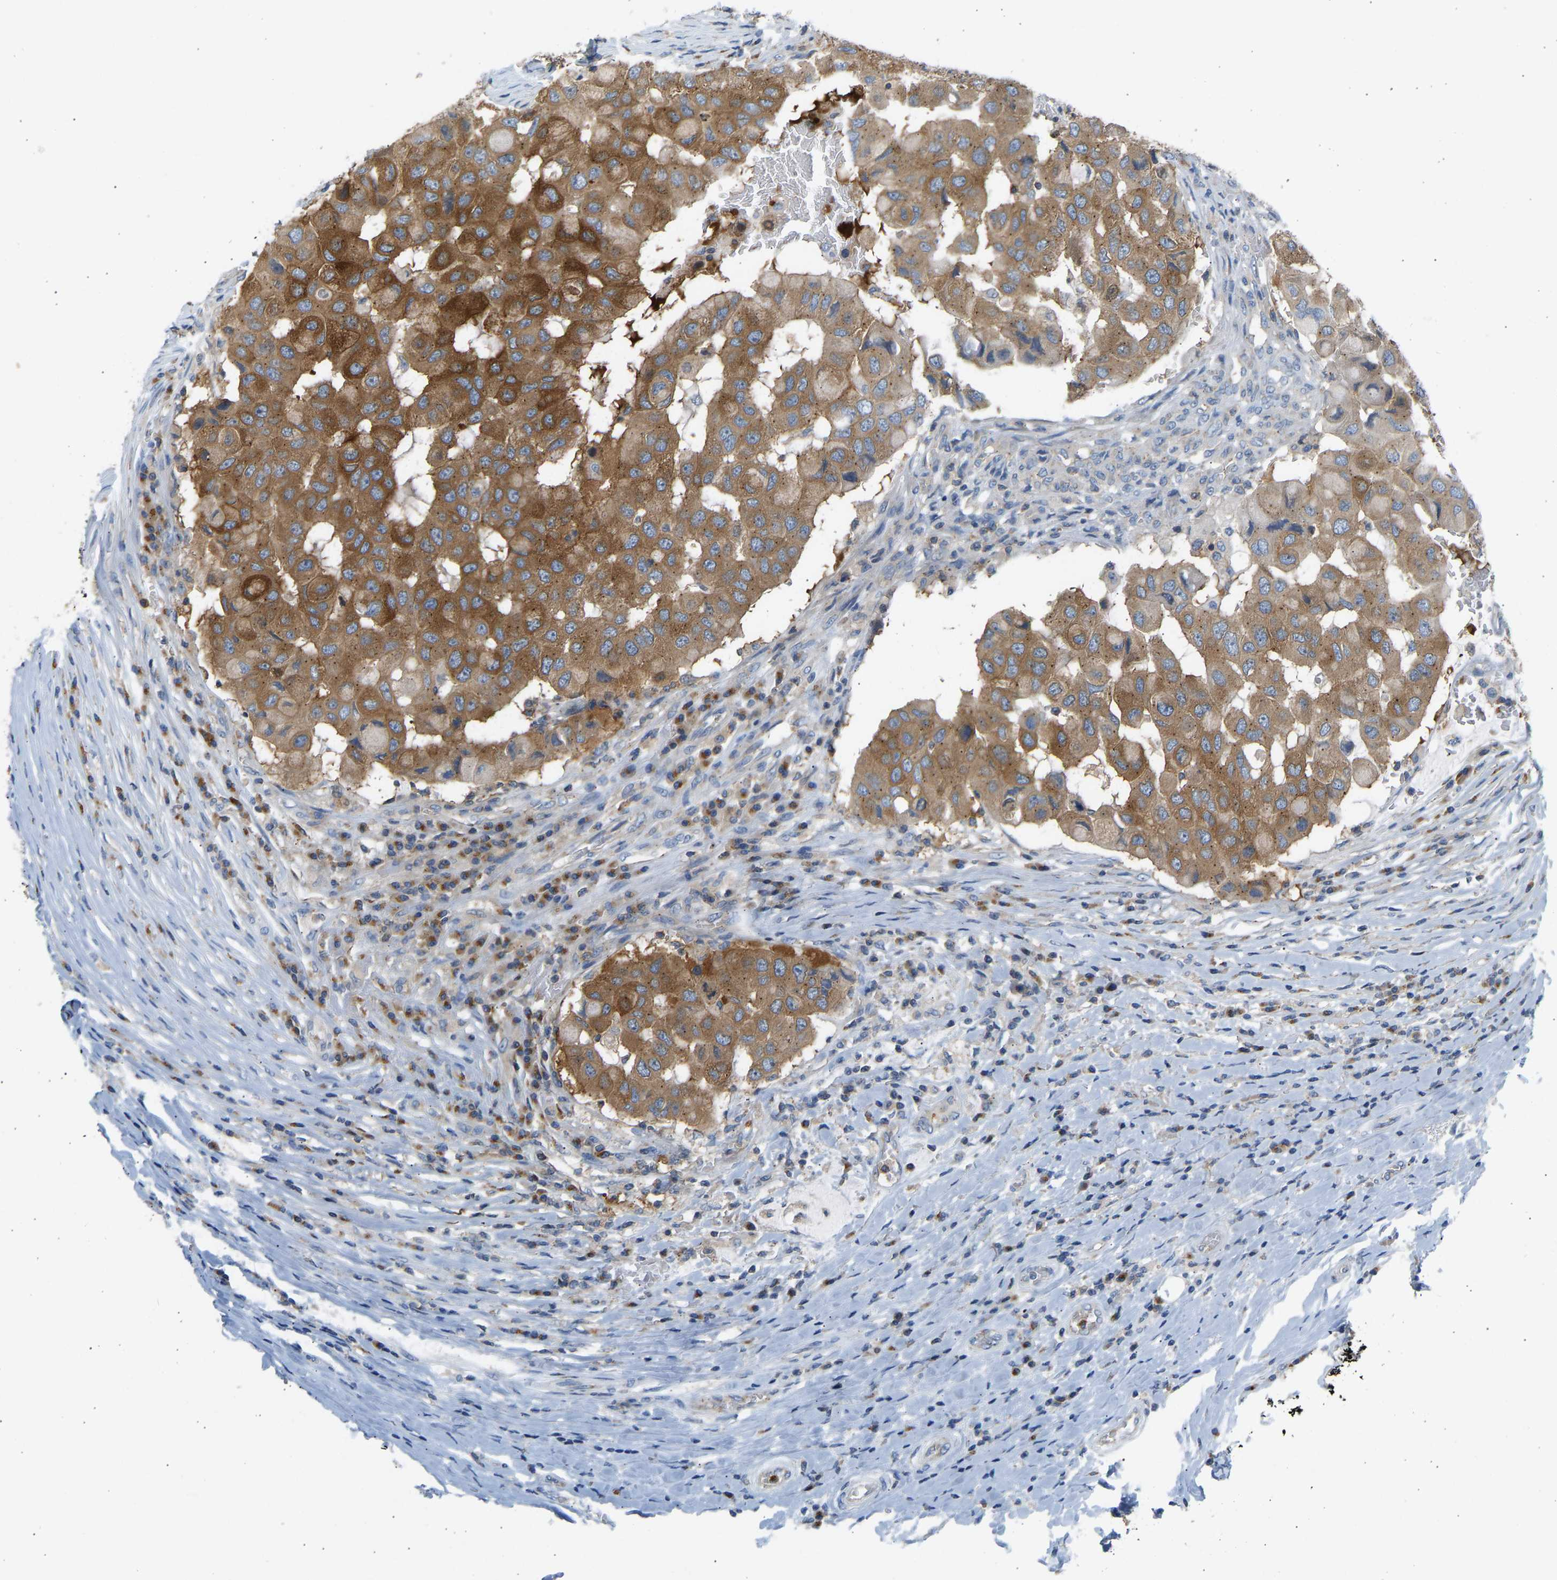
{"staining": {"intensity": "strong", "quantity": ">75%", "location": "cytoplasmic/membranous"}, "tissue": "breast cancer", "cell_type": "Tumor cells", "image_type": "cancer", "snomed": [{"axis": "morphology", "description": "Duct carcinoma"}, {"axis": "topography", "description": "Breast"}], "caption": "The histopathology image shows staining of breast cancer (intraductal carcinoma), revealing strong cytoplasmic/membranous protein staining (brown color) within tumor cells. The staining is performed using DAB brown chromogen to label protein expression. The nuclei are counter-stained blue using hematoxylin.", "gene": "TRIM50", "patient": {"sex": "female", "age": 27}}